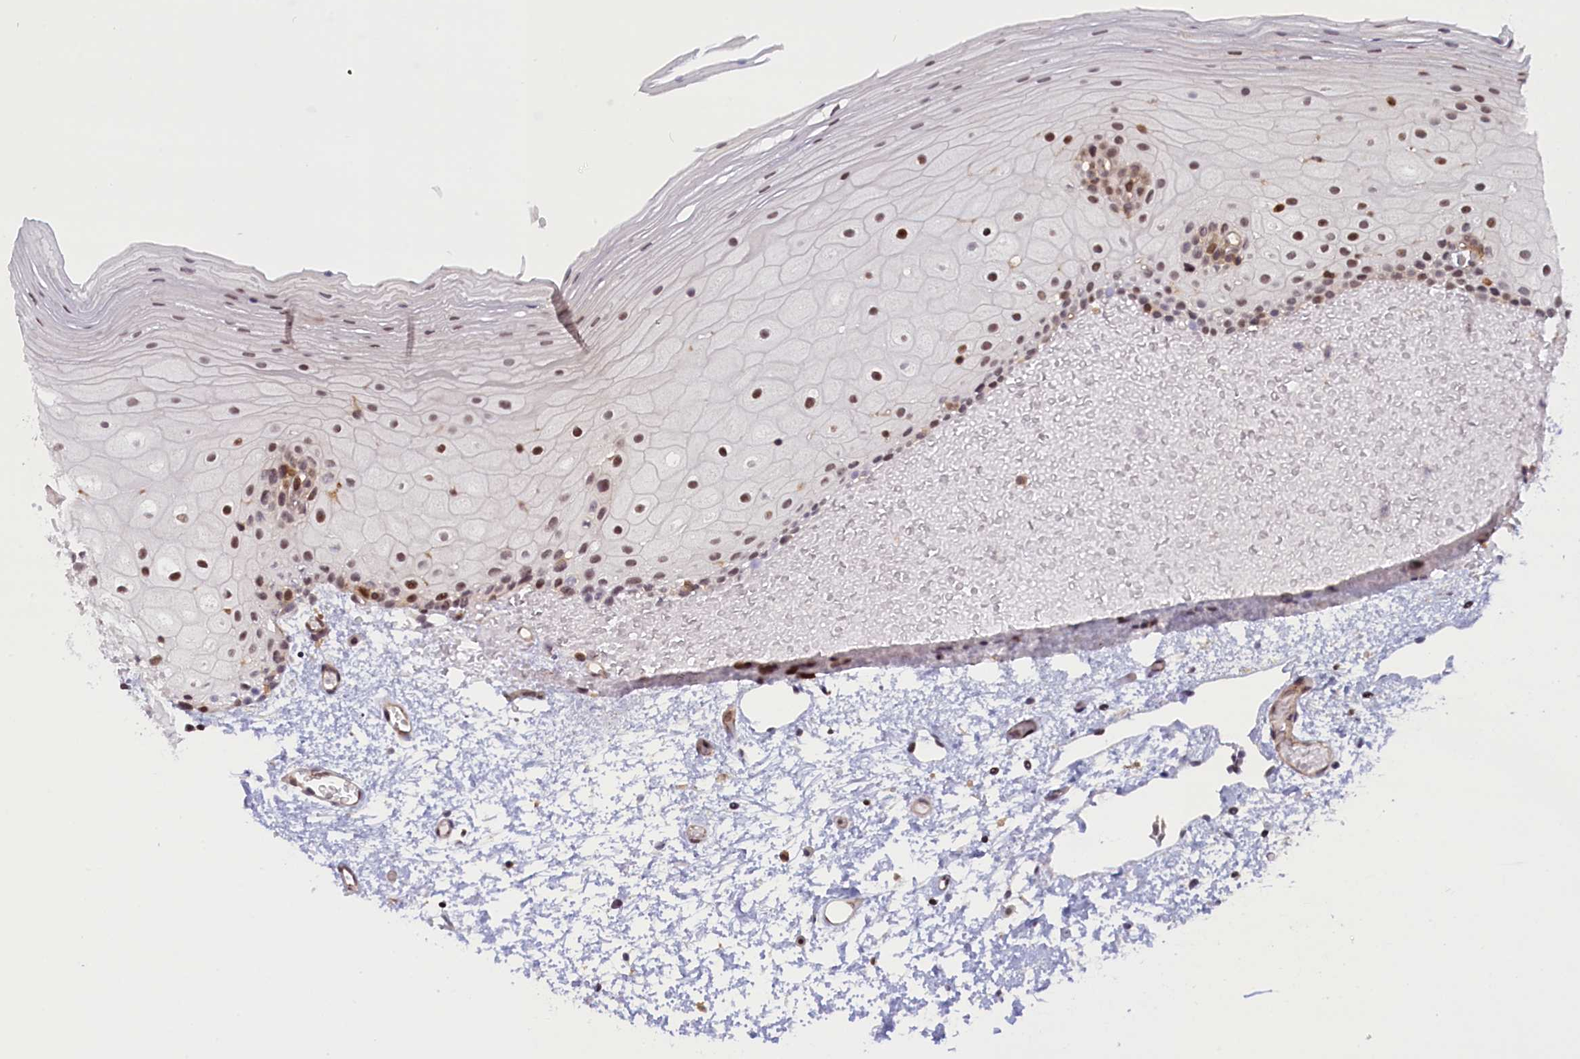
{"staining": {"intensity": "moderate", "quantity": ">75%", "location": "nuclear"}, "tissue": "oral mucosa", "cell_type": "Squamous epithelial cells", "image_type": "normal", "snomed": [{"axis": "morphology", "description": "Normal tissue, NOS"}, {"axis": "topography", "description": "Oral tissue"}], "caption": "High-magnification brightfield microscopy of unremarkable oral mucosa stained with DAB (3,3'-diaminobenzidine) (brown) and counterstained with hematoxylin (blue). squamous epithelial cells exhibit moderate nuclear expression is appreciated in approximately>75% of cells.", "gene": "FCHO1", "patient": {"sex": "female", "age": 70}}